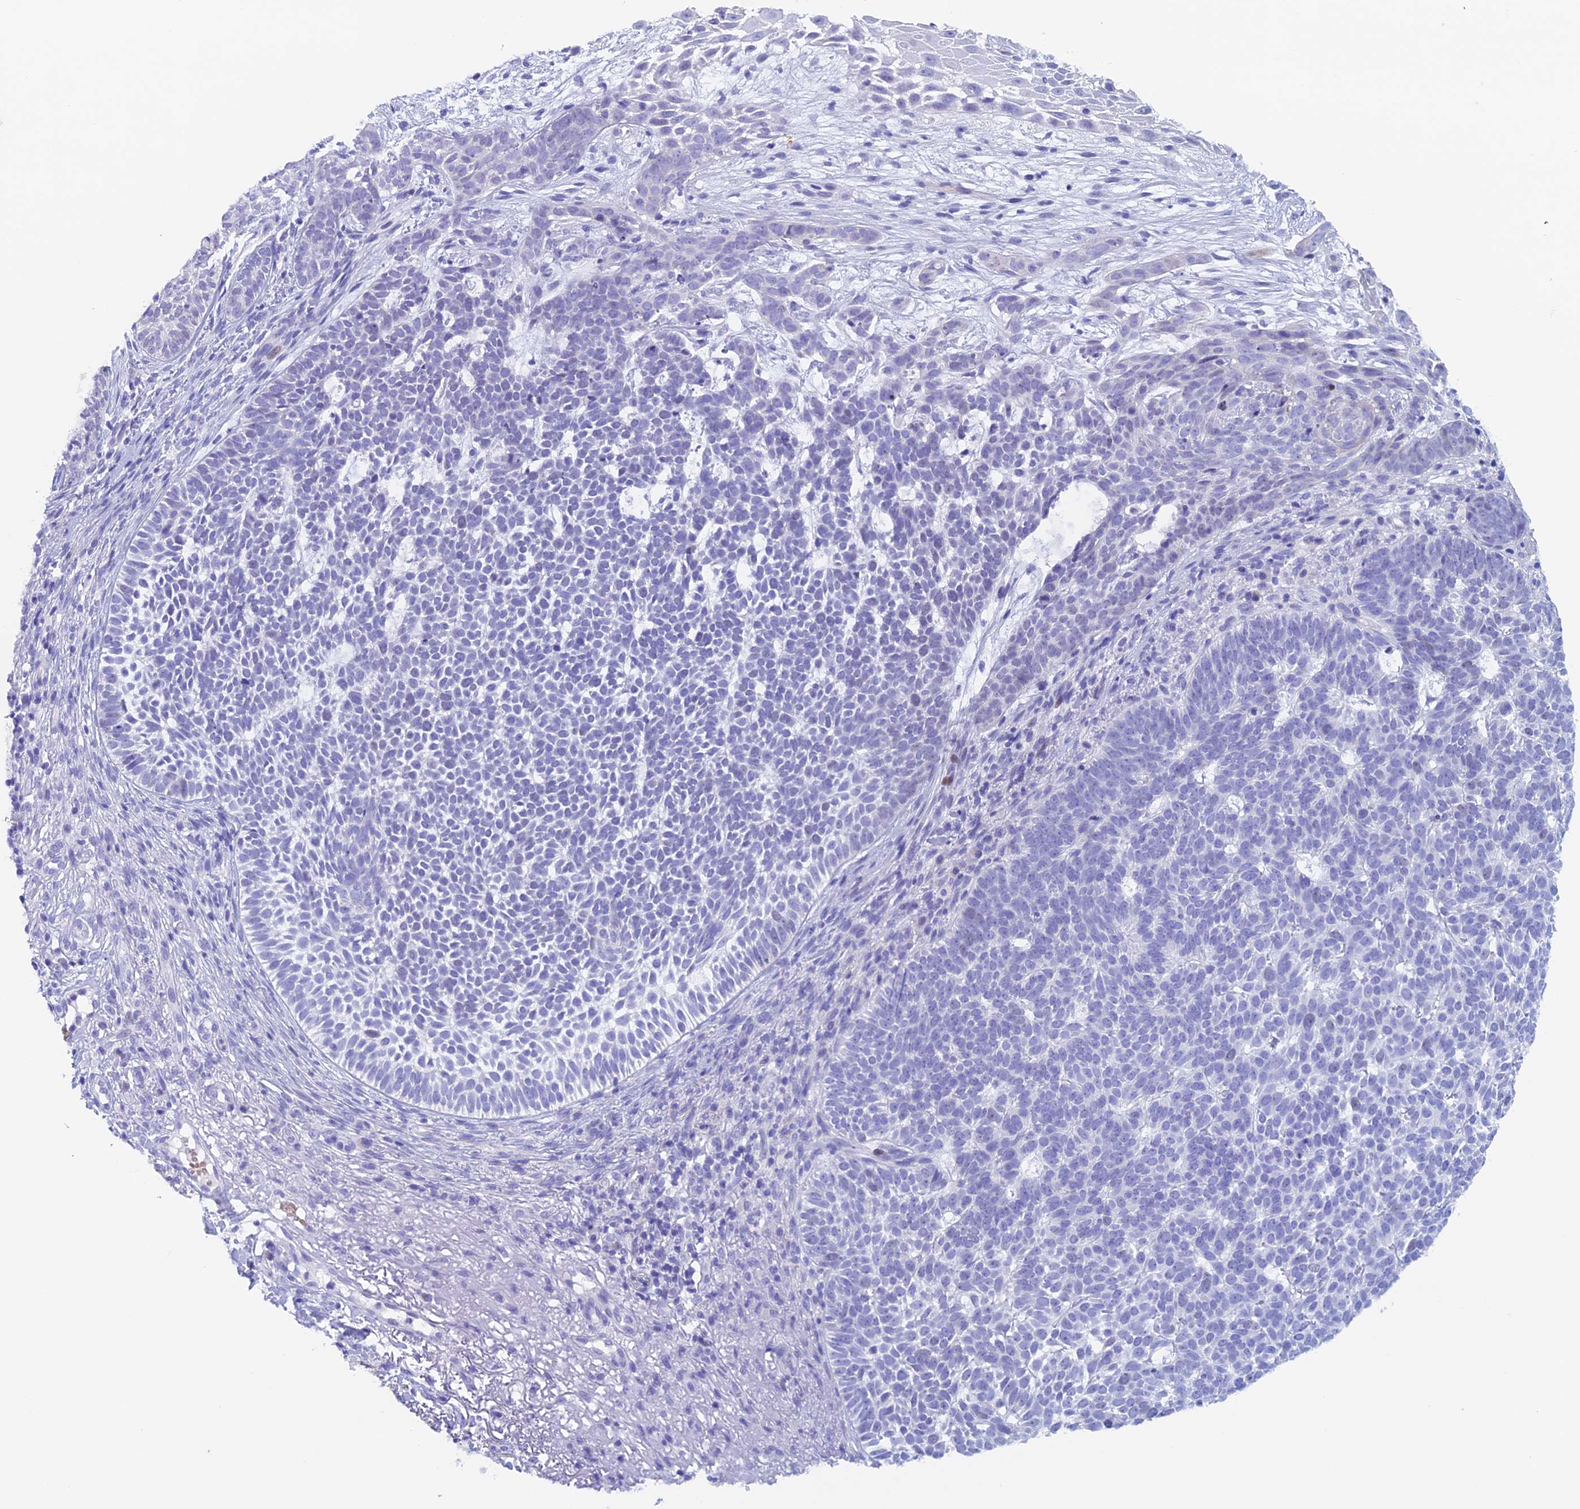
{"staining": {"intensity": "negative", "quantity": "none", "location": "none"}, "tissue": "skin cancer", "cell_type": "Tumor cells", "image_type": "cancer", "snomed": [{"axis": "morphology", "description": "Basal cell carcinoma"}, {"axis": "topography", "description": "Skin"}], "caption": "Micrograph shows no protein staining in tumor cells of basal cell carcinoma (skin) tissue. The staining was performed using DAB (3,3'-diaminobenzidine) to visualize the protein expression in brown, while the nuclei were stained in blue with hematoxylin (Magnification: 20x).", "gene": "PSMC3IP", "patient": {"sex": "female", "age": 78}}